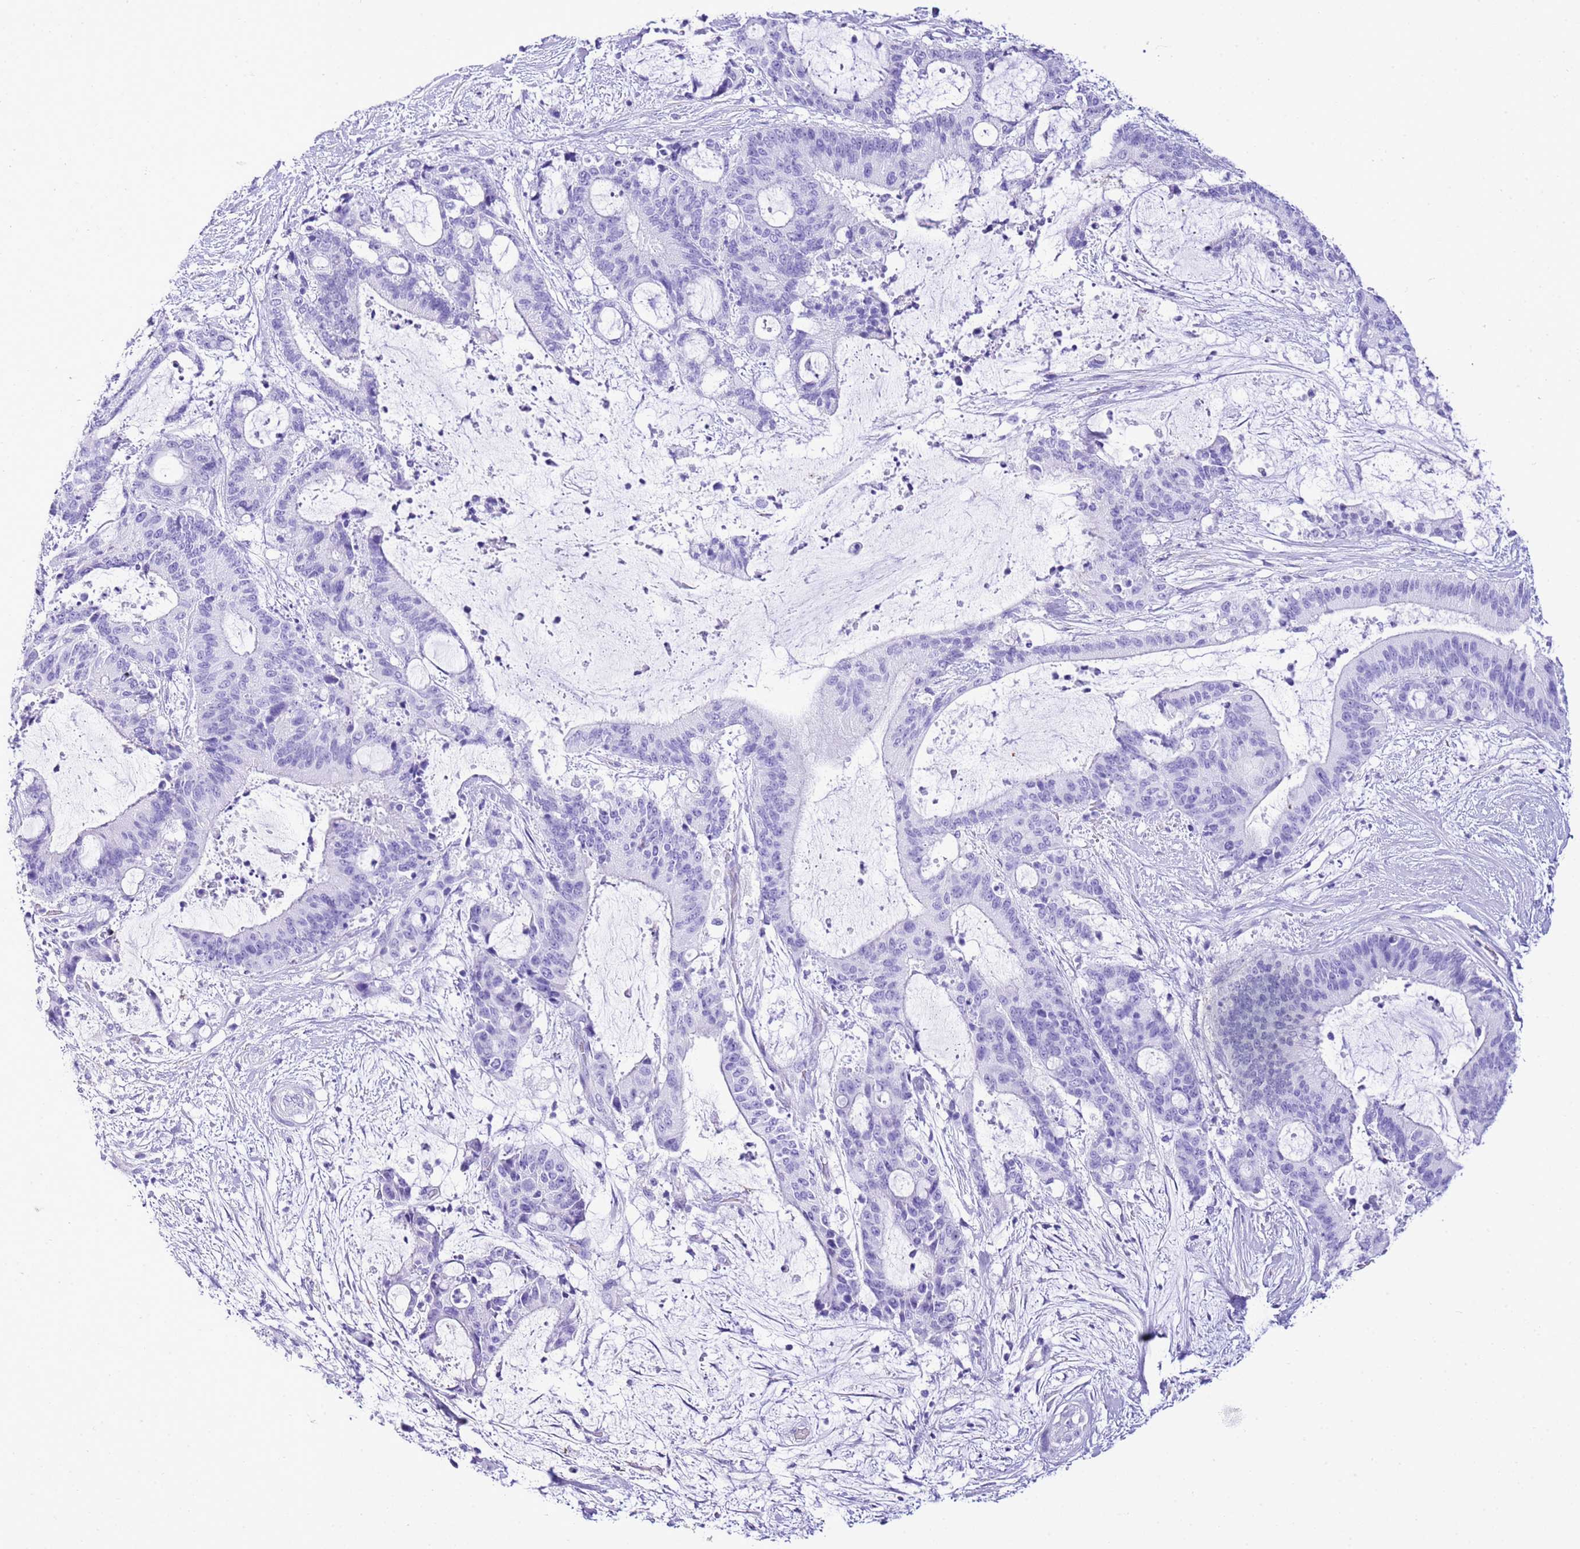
{"staining": {"intensity": "negative", "quantity": "none", "location": "none"}, "tissue": "liver cancer", "cell_type": "Tumor cells", "image_type": "cancer", "snomed": [{"axis": "morphology", "description": "Normal tissue, NOS"}, {"axis": "morphology", "description": "Cholangiocarcinoma"}, {"axis": "topography", "description": "Liver"}, {"axis": "topography", "description": "Peripheral nerve tissue"}], "caption": "Protein analysis of liver cancer reveals no significant staining in tumor cells.", "gene": "KCNC1", "patient": {"sex": "female", "age": 73}}